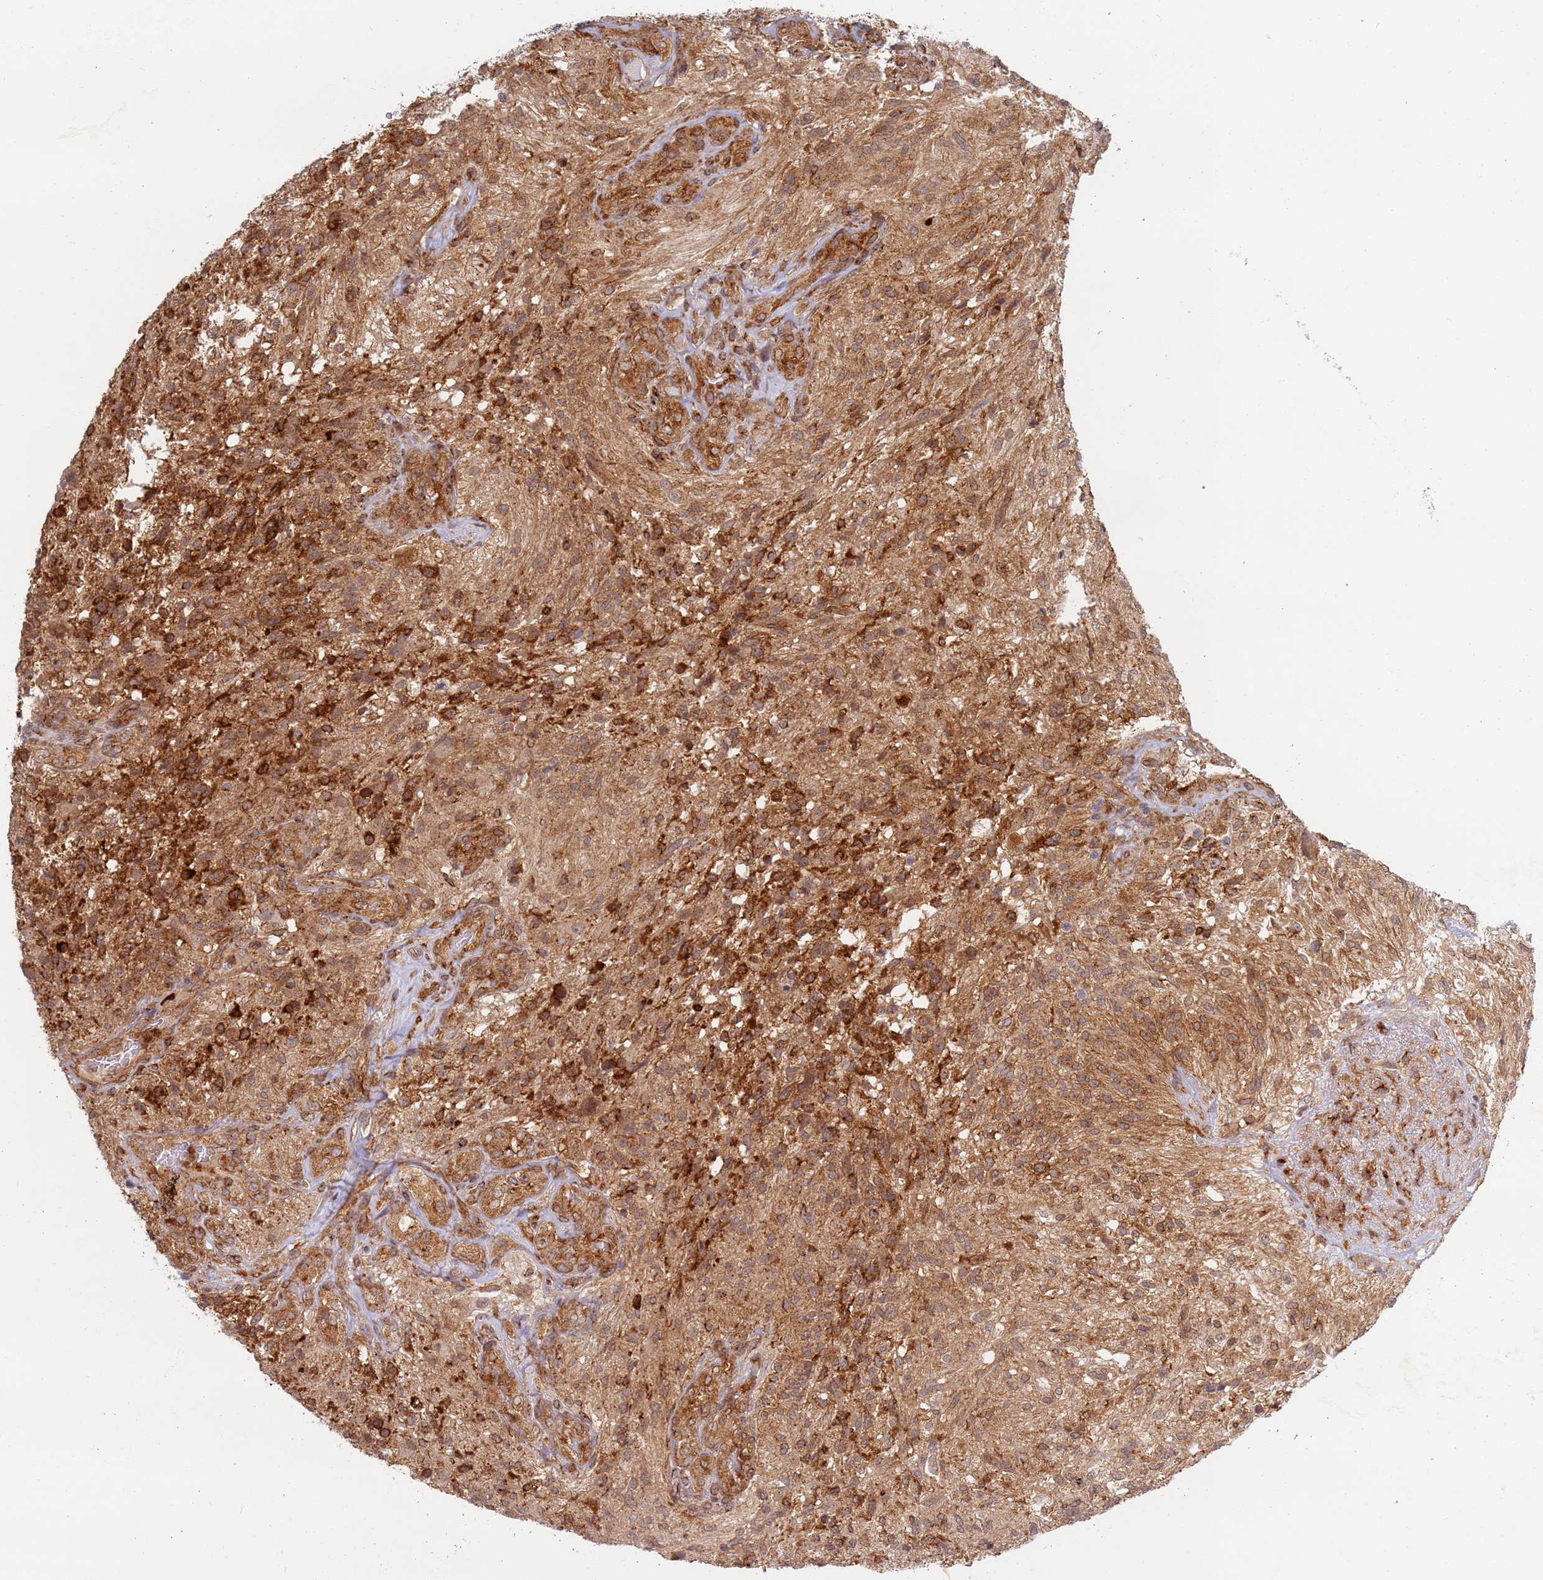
{"staining": {"intensity": "strong", "quantity": ">75%", "location": "cytoplasmic/membranous"}, "tissue": "glioma", "cell_type": "Tumor cells", "image_type": "cancer", "snomed": [{"axis": "morphology", "description": "Glioma, malignant, High grade"}, {"axis": "topography", "description": "Brain"}], "caption": "Tumor cells display high levels of strong cytoplasmic/membranous staining in about >75% of cells in human glioma. The protein of interest is stained brown, and the nuclei are stained in blue (DAB (3,3'-diaminobenzidine) IHC with brightfield microscopy, high magnification).", "gene": "CEP170", "patient": {"sex": "male", "age": 56}}